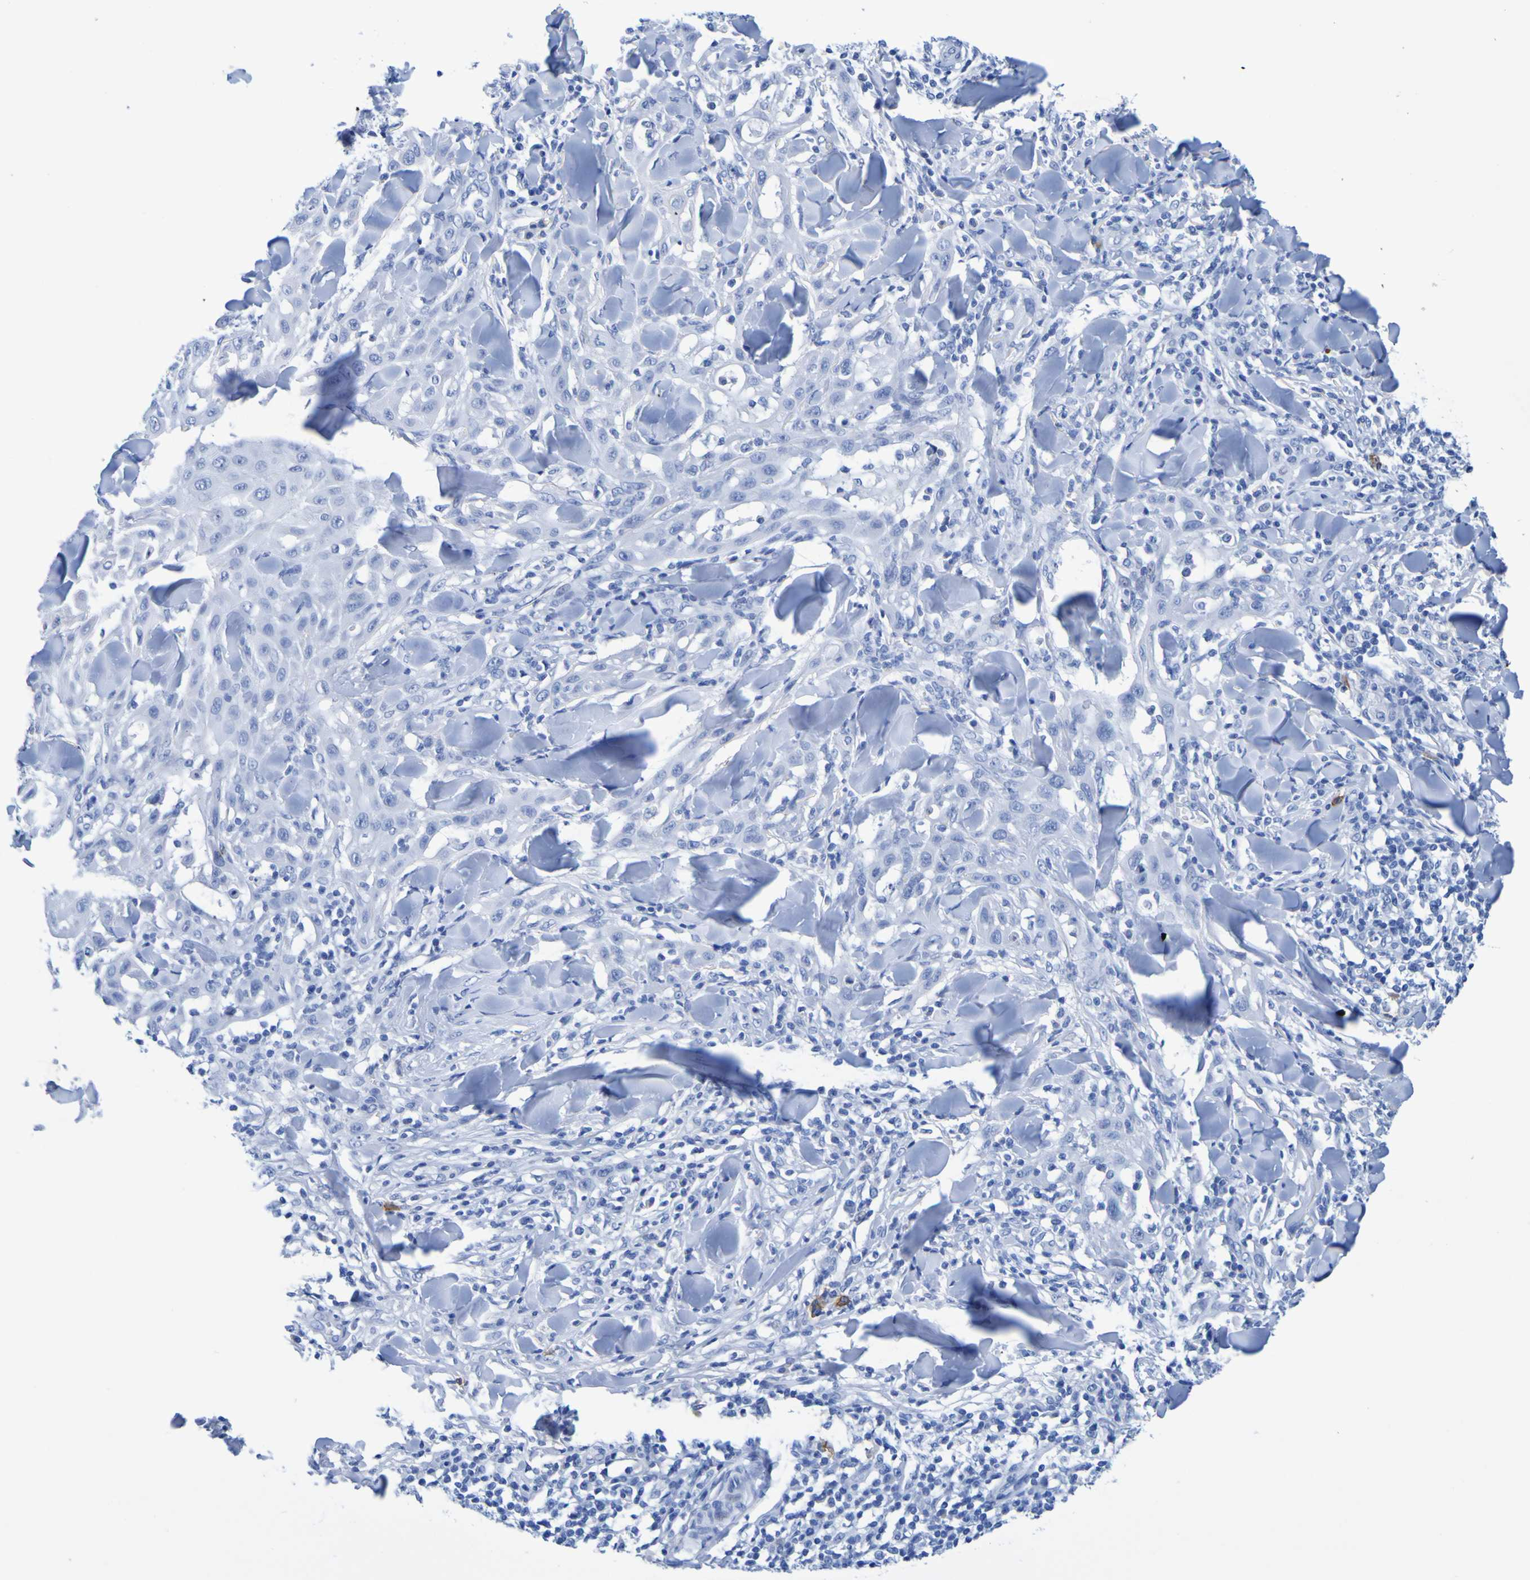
{"staining": {"intensity": "negative", "quantity": "none", "location": "none"}, "tissue": "skin cancer", "cell_type": "Tumor cells", "image_type": "cancer", "snomed": [{"axis": "morphology", "description": "Squamous cell carcinoma, NOS"}, {"axis": "topography", "description": "Skin"}], "caption": "Immunohistochemistry (IHC) image of neoplastic tissue: skin squamous cell carcinoma stained with DAB (3,3'-diaminobenzidine) exhibits no significant protein positivity in tumor cells.", "gene": "DPEP1", "patient": {"sex": "male", "age": 24}}